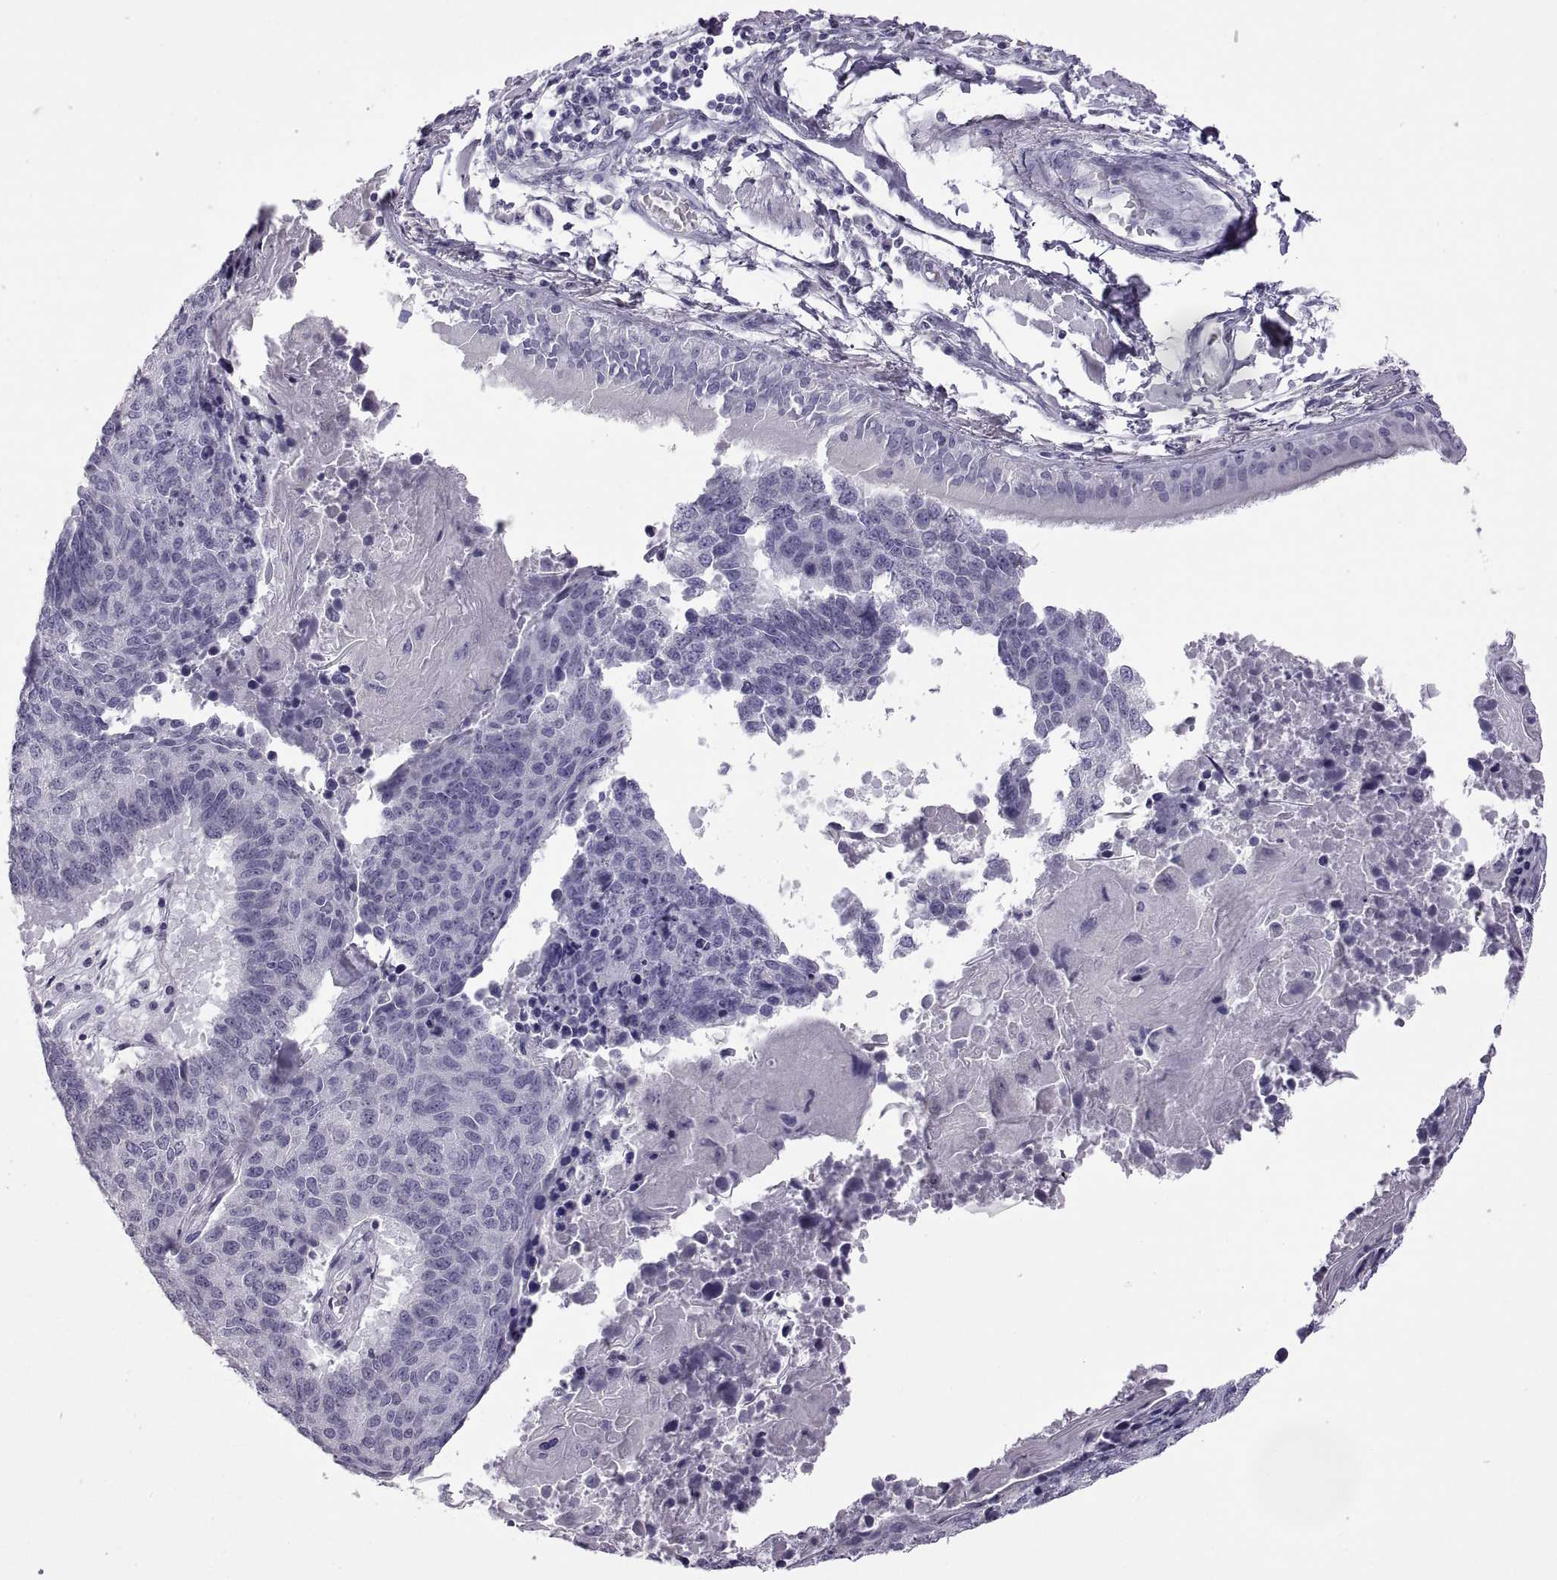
{"staining": {"intensity": "negative", "quantity": "none", "location": "none"}, "tissue": "lung cancer", "cell_type": "Tumor cells", "image_type": "cancer", "snomed": [{"axis": "morphology", "description": "Squamous cell carcinoma, NOS"}, {"axis": "topography", "description": "Lung"}], "caption": "Human lung cancer stained for a protein using immunohistochemistry displays no staining in tumor cells.", "gene": "RDM1", "patient": {"sex": "male", "age": 73}}